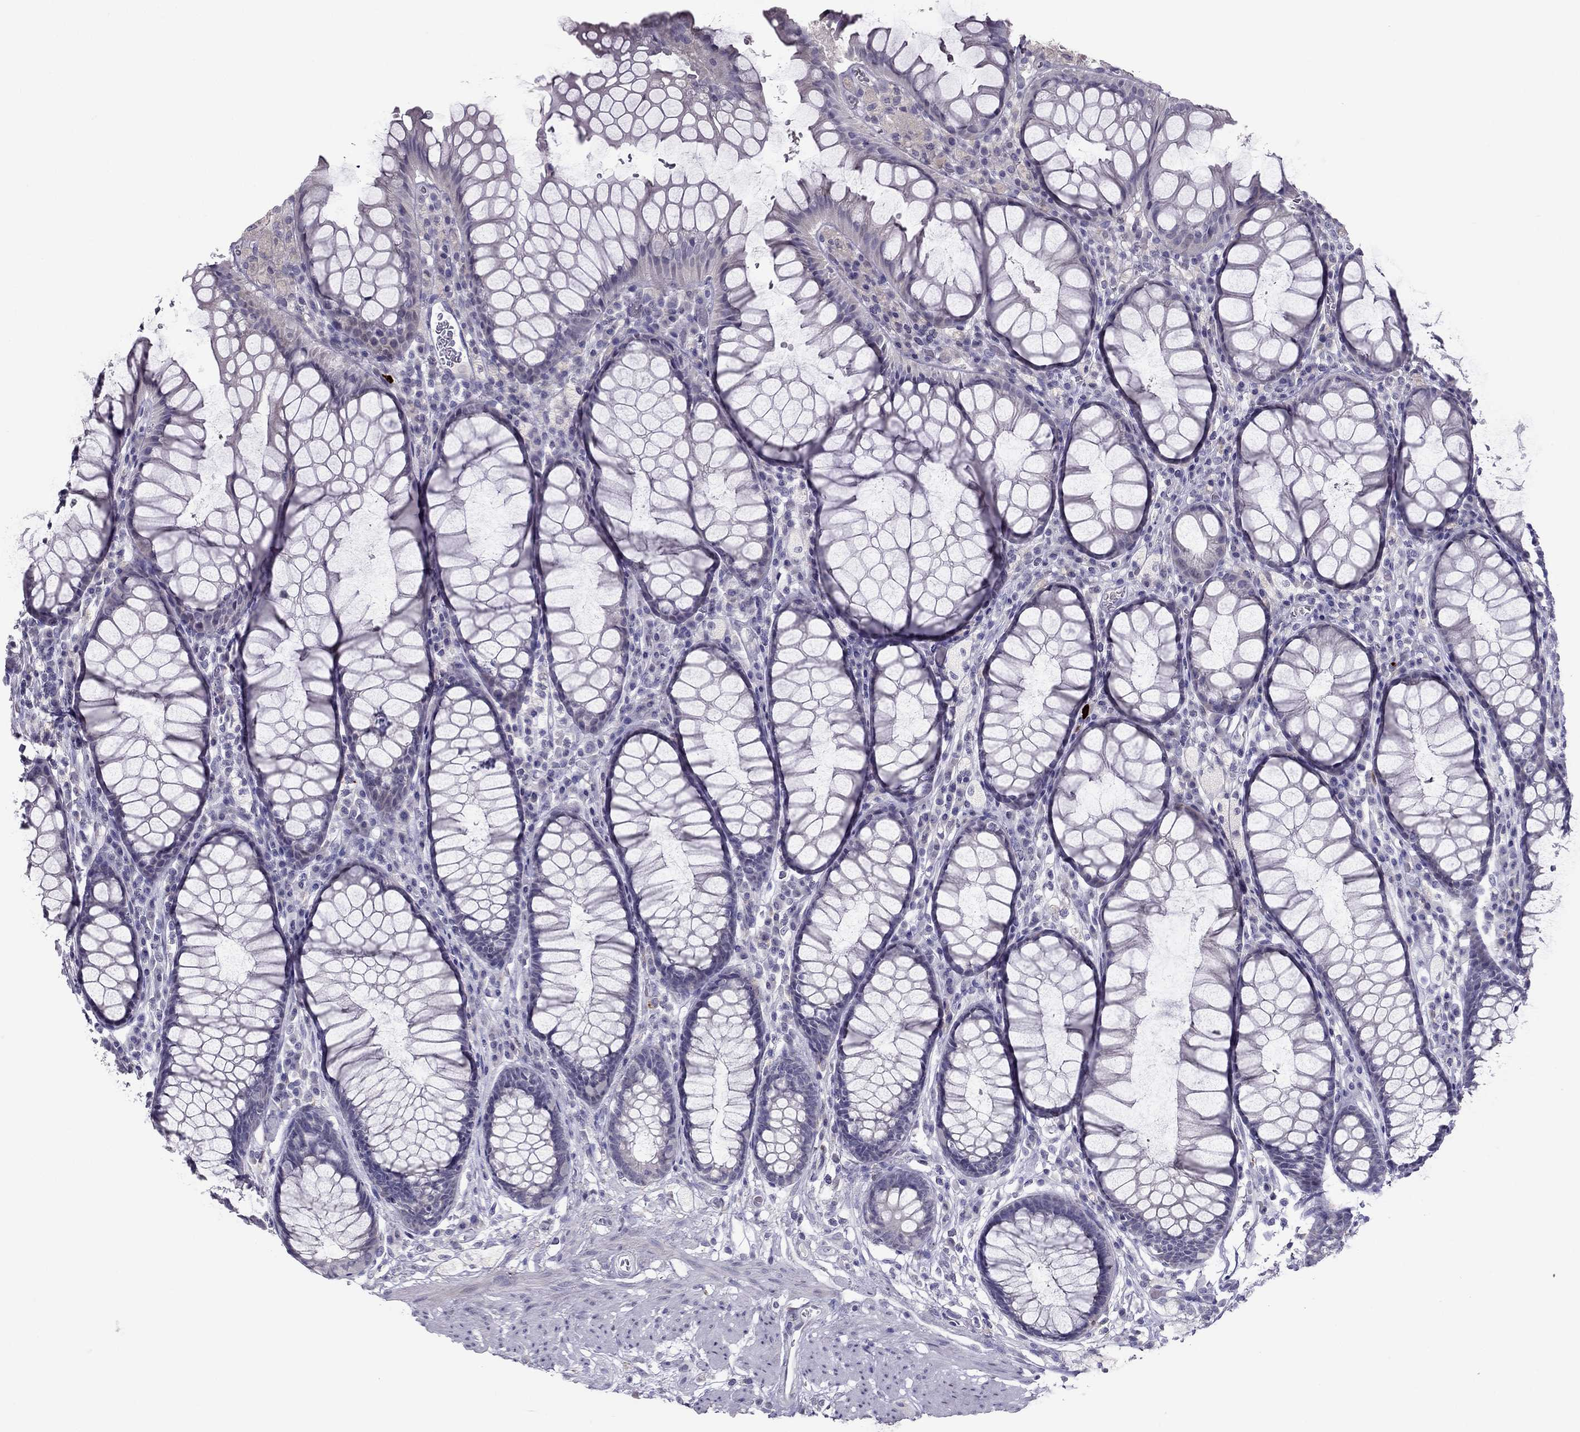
{"staining": {"intensity": "negative", "quantity": "none", "location": "none"}, "tissue": "rectum", "cell_type": "Glandular cells", "image_type": "normal", "snomed": [{"axis": "morphology", "description": "Normal tissue, NOS"}, {"axis": "topography", "description": "Rectum"}], "caption": "Immunohistochemistry micrograph of benign rectum stained for a protein (brown), which displays no positivity in glandular cells. (Stains: DAB immunohistochemistry with hematoxylin counter stain, Microscopy: brightfield microscopy at high magnification).", "gene": "RGS8", "patient": {"sex": "female", "age": 68}}